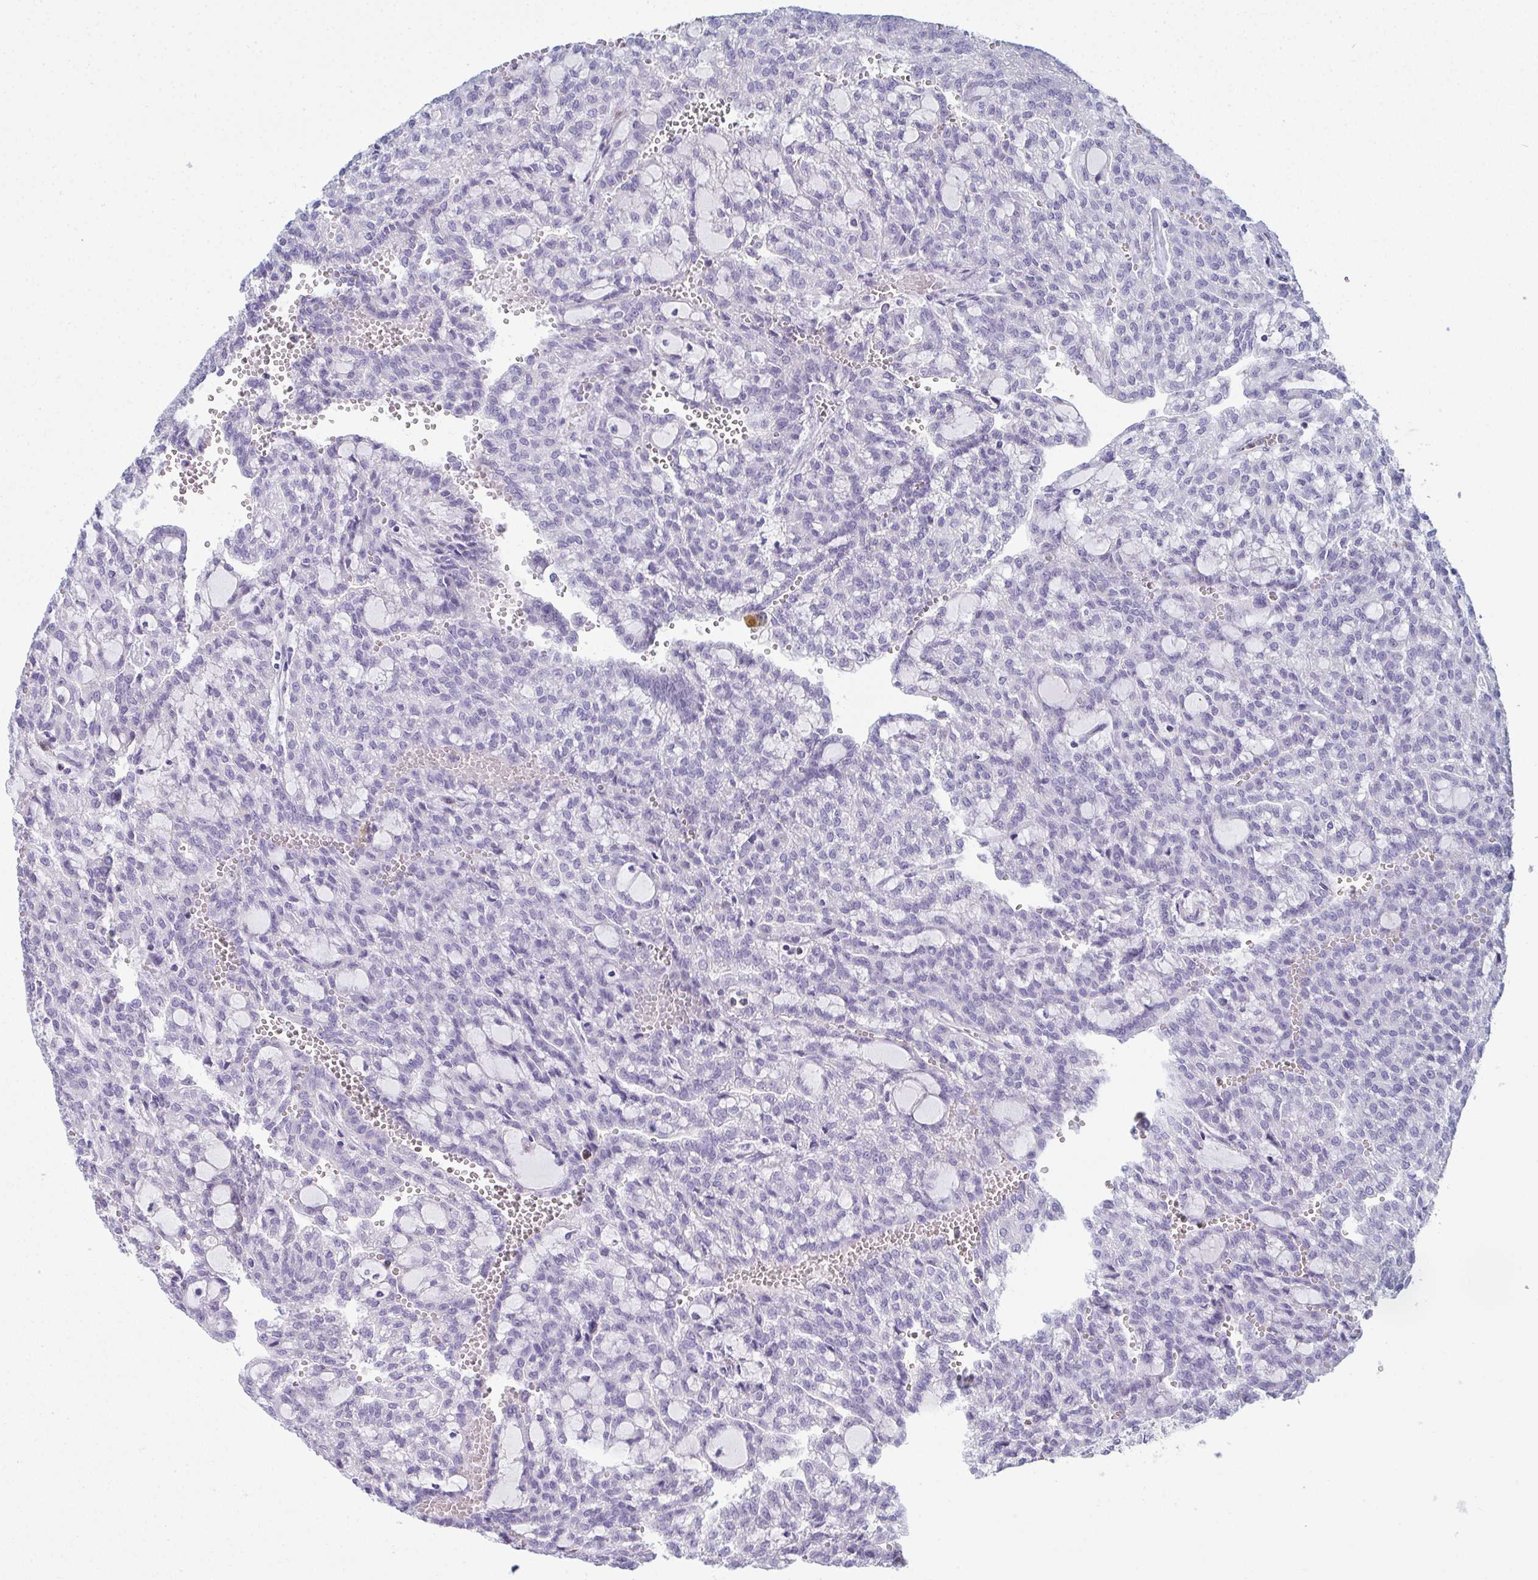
{"staining": {"intensity": "negative", "quantity": "none", "location": "none"}, "tissue": "renal cancer", "cell_type": "Tumor cells", "image_type": "cancer", "snomed": [{"axis": "morphology", "description": "Adenocarcinoma, NOS"}, {"axis": "topography", "description": "Kidney"}], "caption": "DAB (3,3'-diaminobenzidine) immunohistochemical staining of adenocarcinoma (renal) exhibits no significant staining in tumor cells. Brightfield microscopy of immunohistochemistry (IHC) stained with DAB (brown) and hematoxylin (blue), captured at high magnification.", "gene": "SERPINB10", "patient": {"sex": "male", "age": 63}}